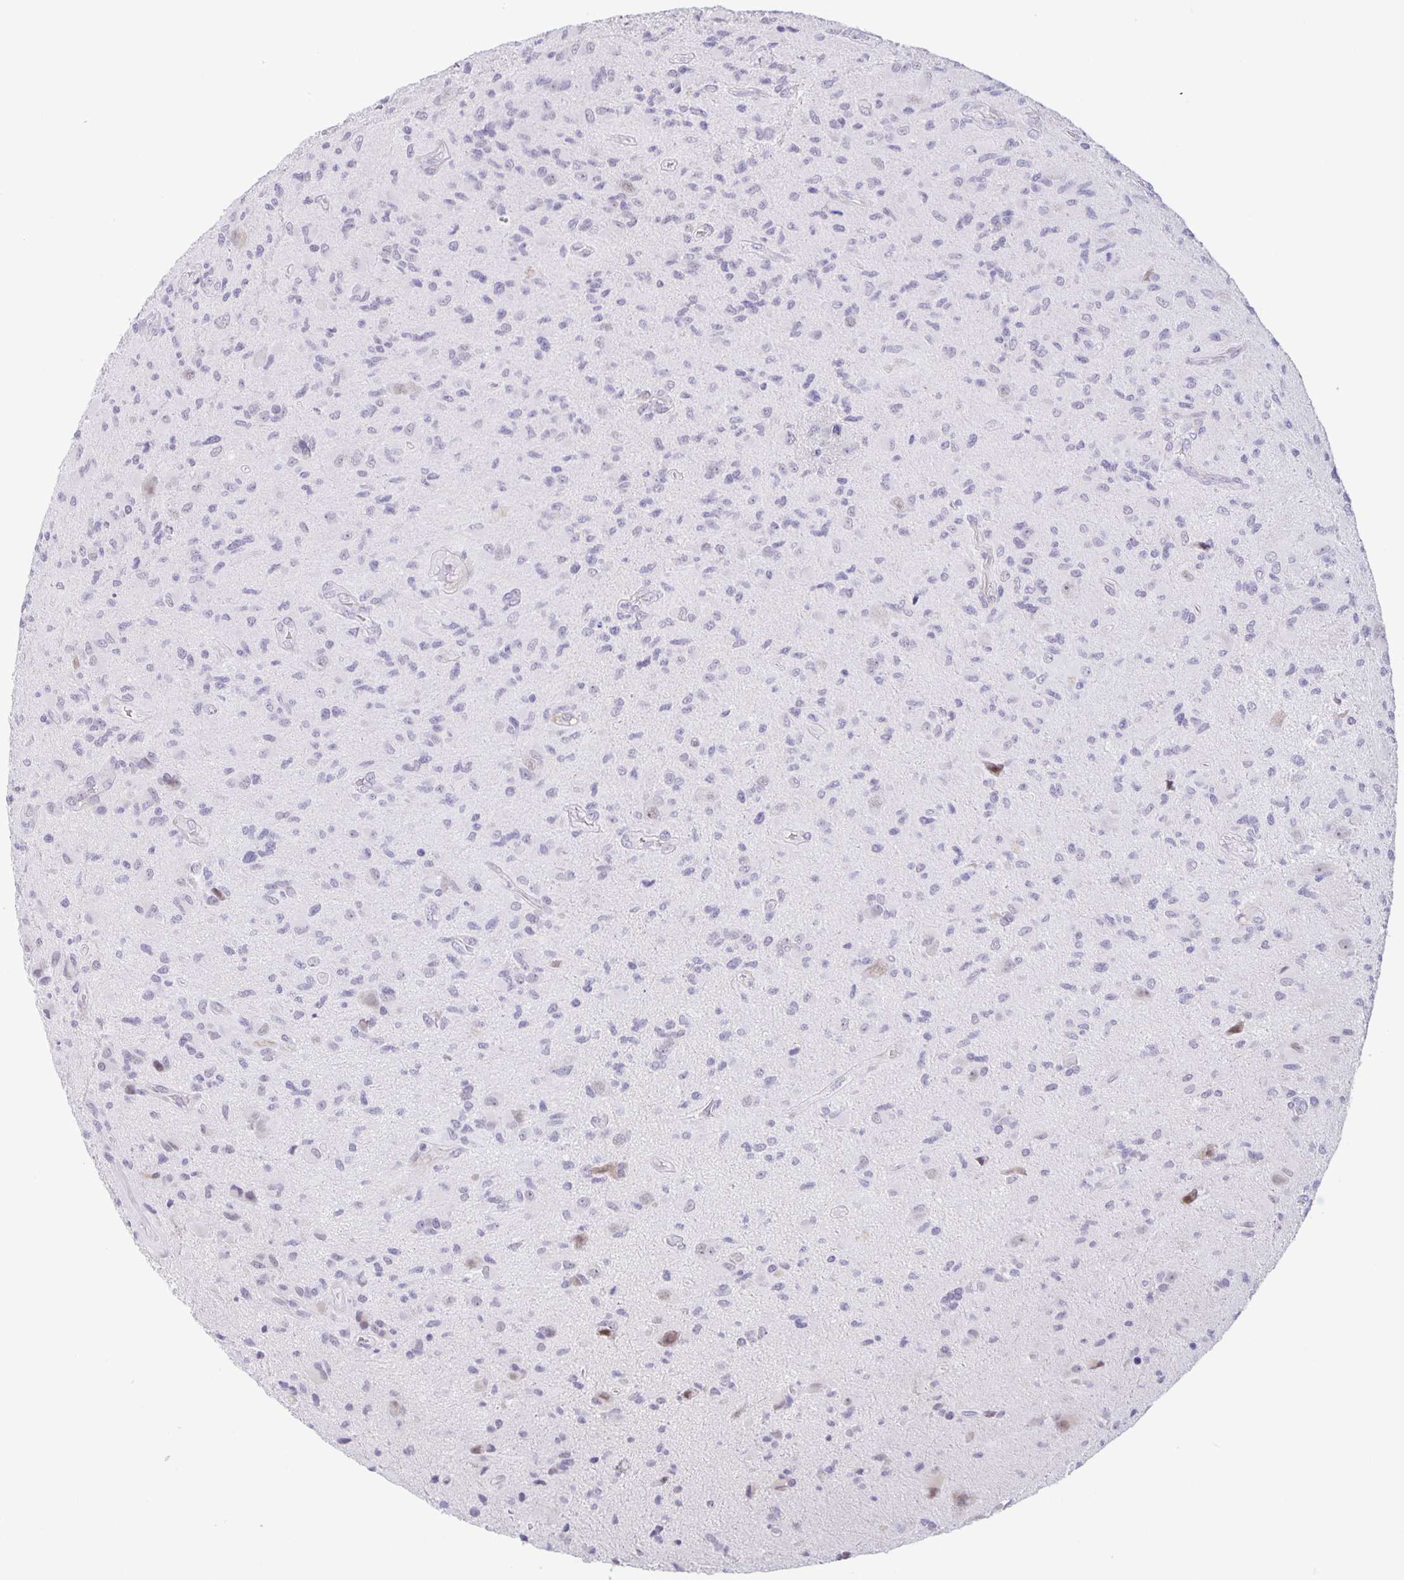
{"staining": {"intensity": "negative", "quantity": "none", "location": "none"}, "tissue": "glioma", "cell_type": "Tumor cells", "image_type": "cancer", "snomed": [{"axis": "morphology", "description": "Glioma, malignant, High grade"}, {"axis": "topography", "description": "Brain"}], "caption": "A high-resolution micrograph shows immunohistochemistry staining of malignant glioma (high-grade), which demonstrates no significant positivity in tumor cells.", "gene": "PHRF1", "patient": {"sex": "female", "age": 65}}